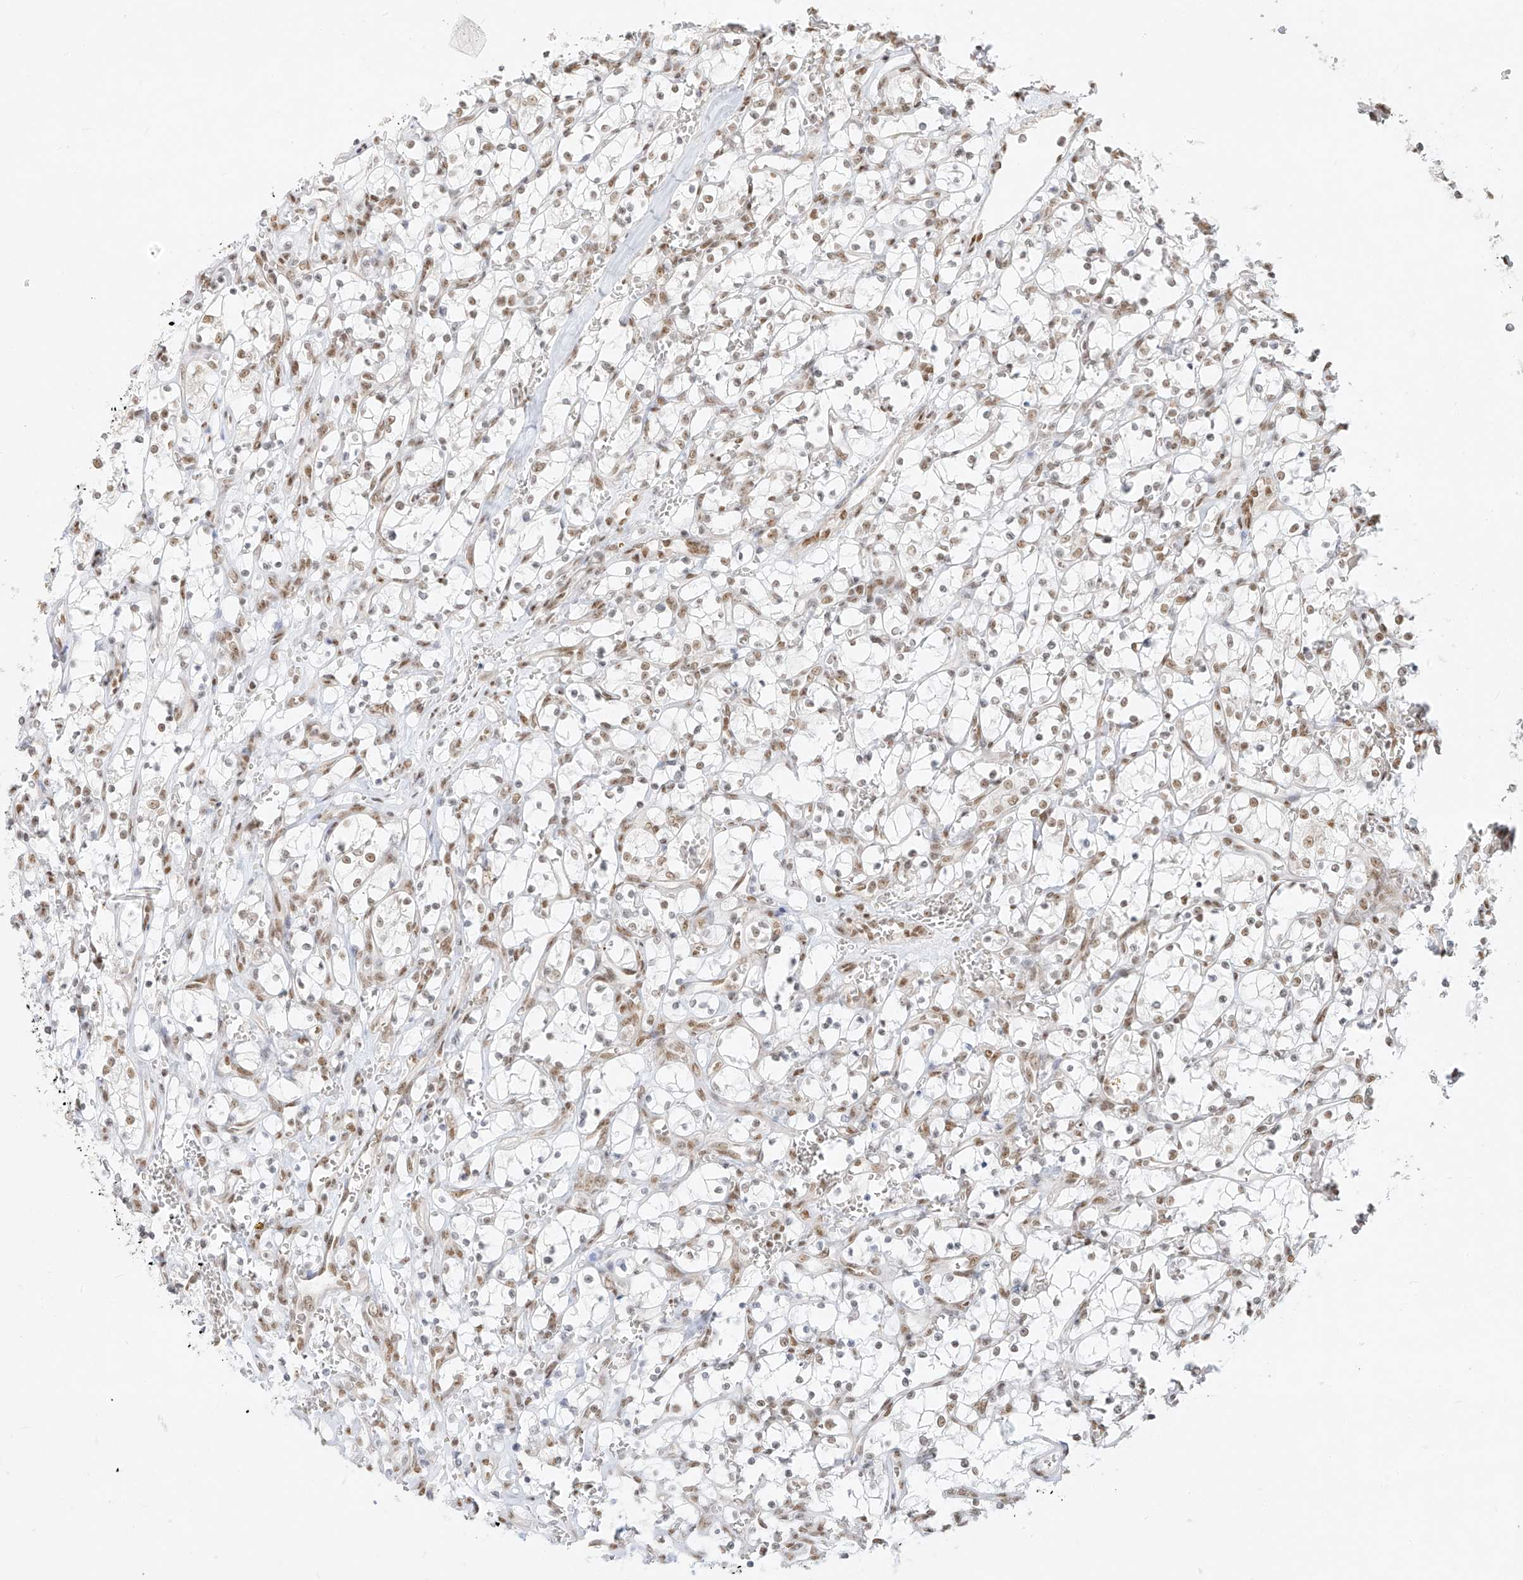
{"staining": {"intensity": "weak", "quantity": ">75%", "location": "nuclear"}, "tissue": "renal cancer", "cell_type": "Tumor cells", "image_type": "cancer", "snomed": [{"axis": "morphology", "description": "Adenocarcinoma, NOS"}, {"axis": "topography", "description": "Kidney"}], "caption": "A micrograph of human renal adenocarcinoma stained for a protein demonstrates weak nuclear brown staining in tumor cells. Nuclei are stained in blue.", "gene": "NHSL1", "patient": {"sex": "female", "age": 69}}